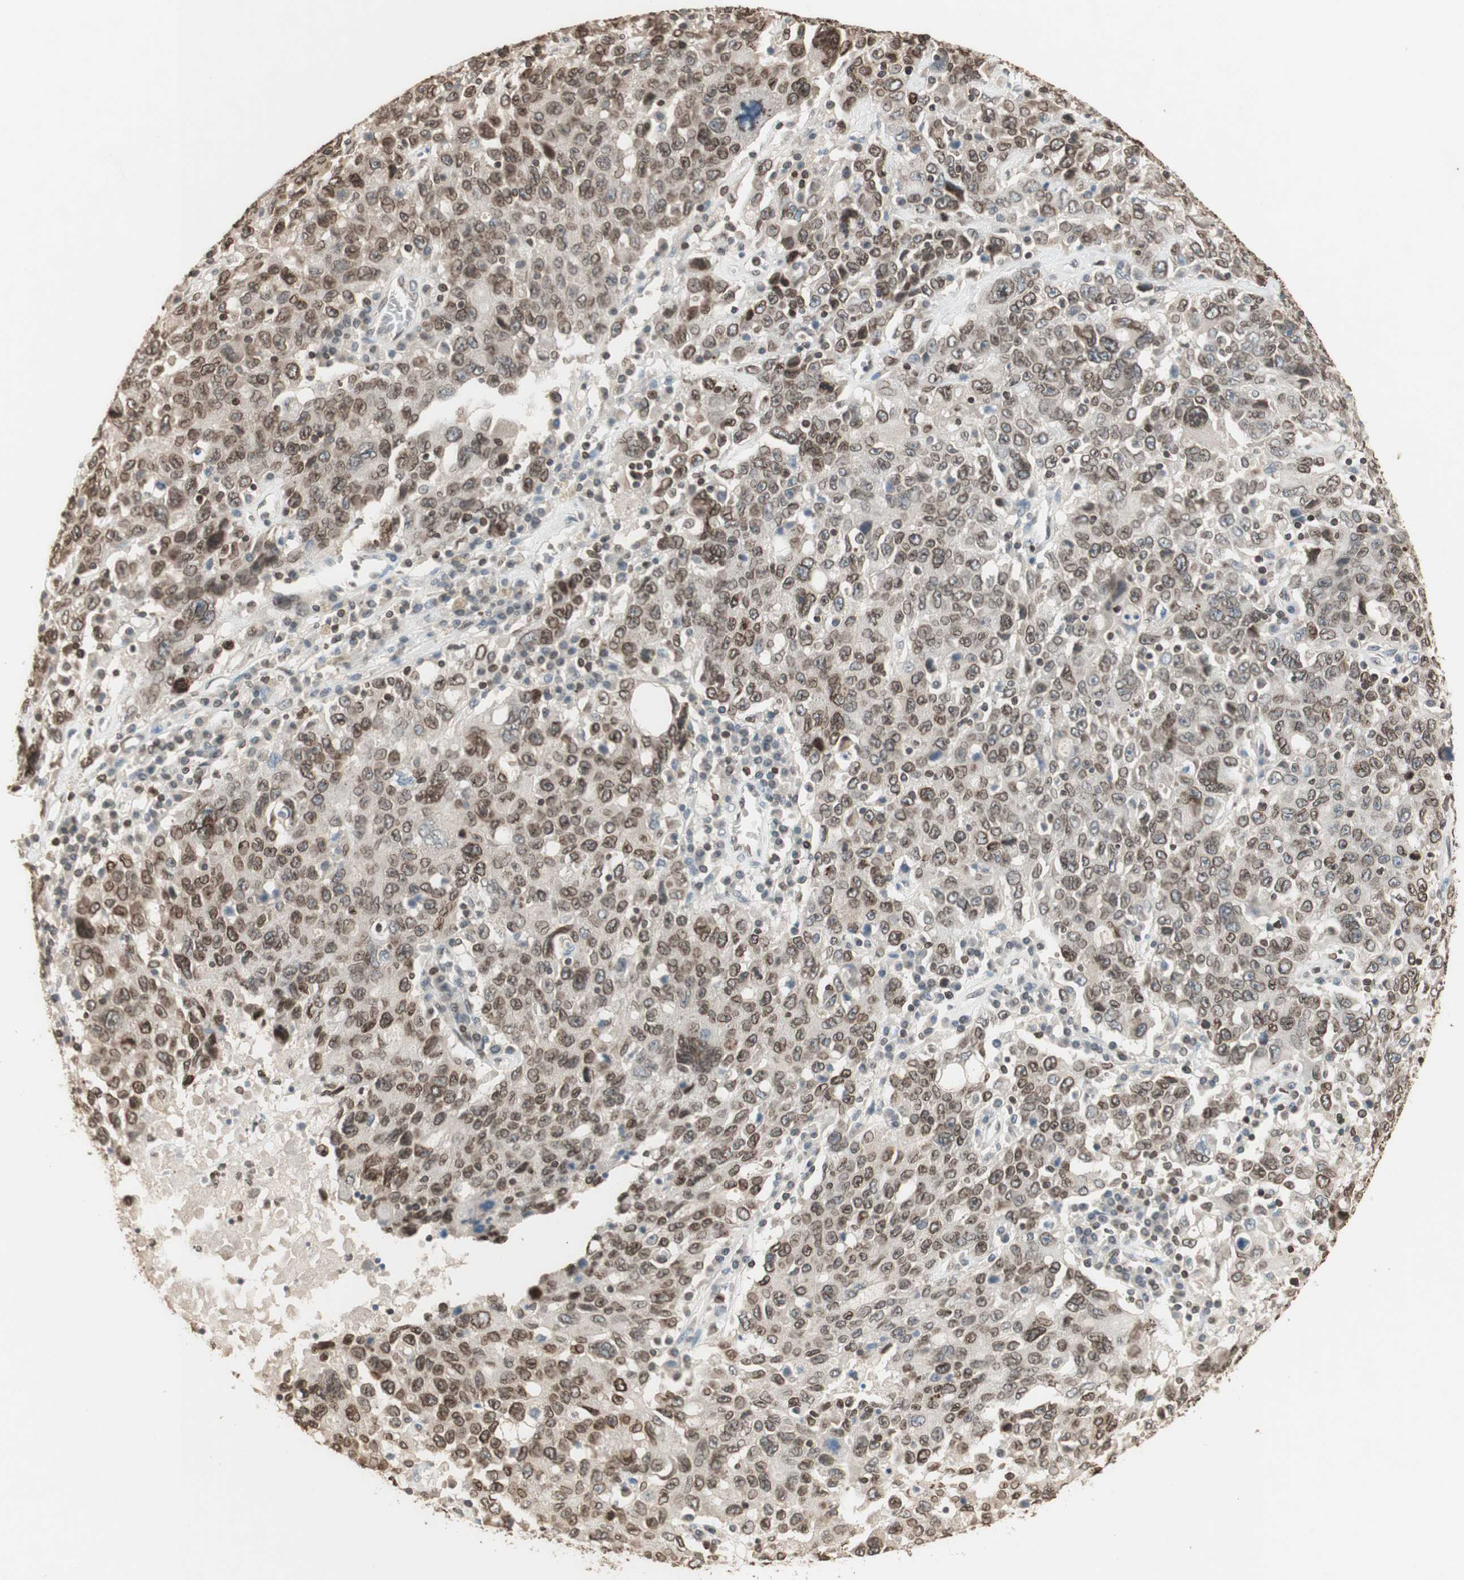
{"staining": {"intensity": "moderate", "quantity": ">75%", "location": "cytoplasmic/membranous,nuclear"}, "tissue": "ovarian cancer", "cell_type": "Tumor cells", "image_type": "cancer", "snomed": [{"axis": "morphology", "description": "Carcinoma, endometroid"}, {"axis": "topography", "description": "Ovary"}], "caption": "Protein expression analysis of ovarian cancer displays moderate cytoplasmic/membranous and nuclear positivity in approximately >75% of tumor cells.", "gene": "TMPO", "patient": {"sex": "female", "age": 62}}